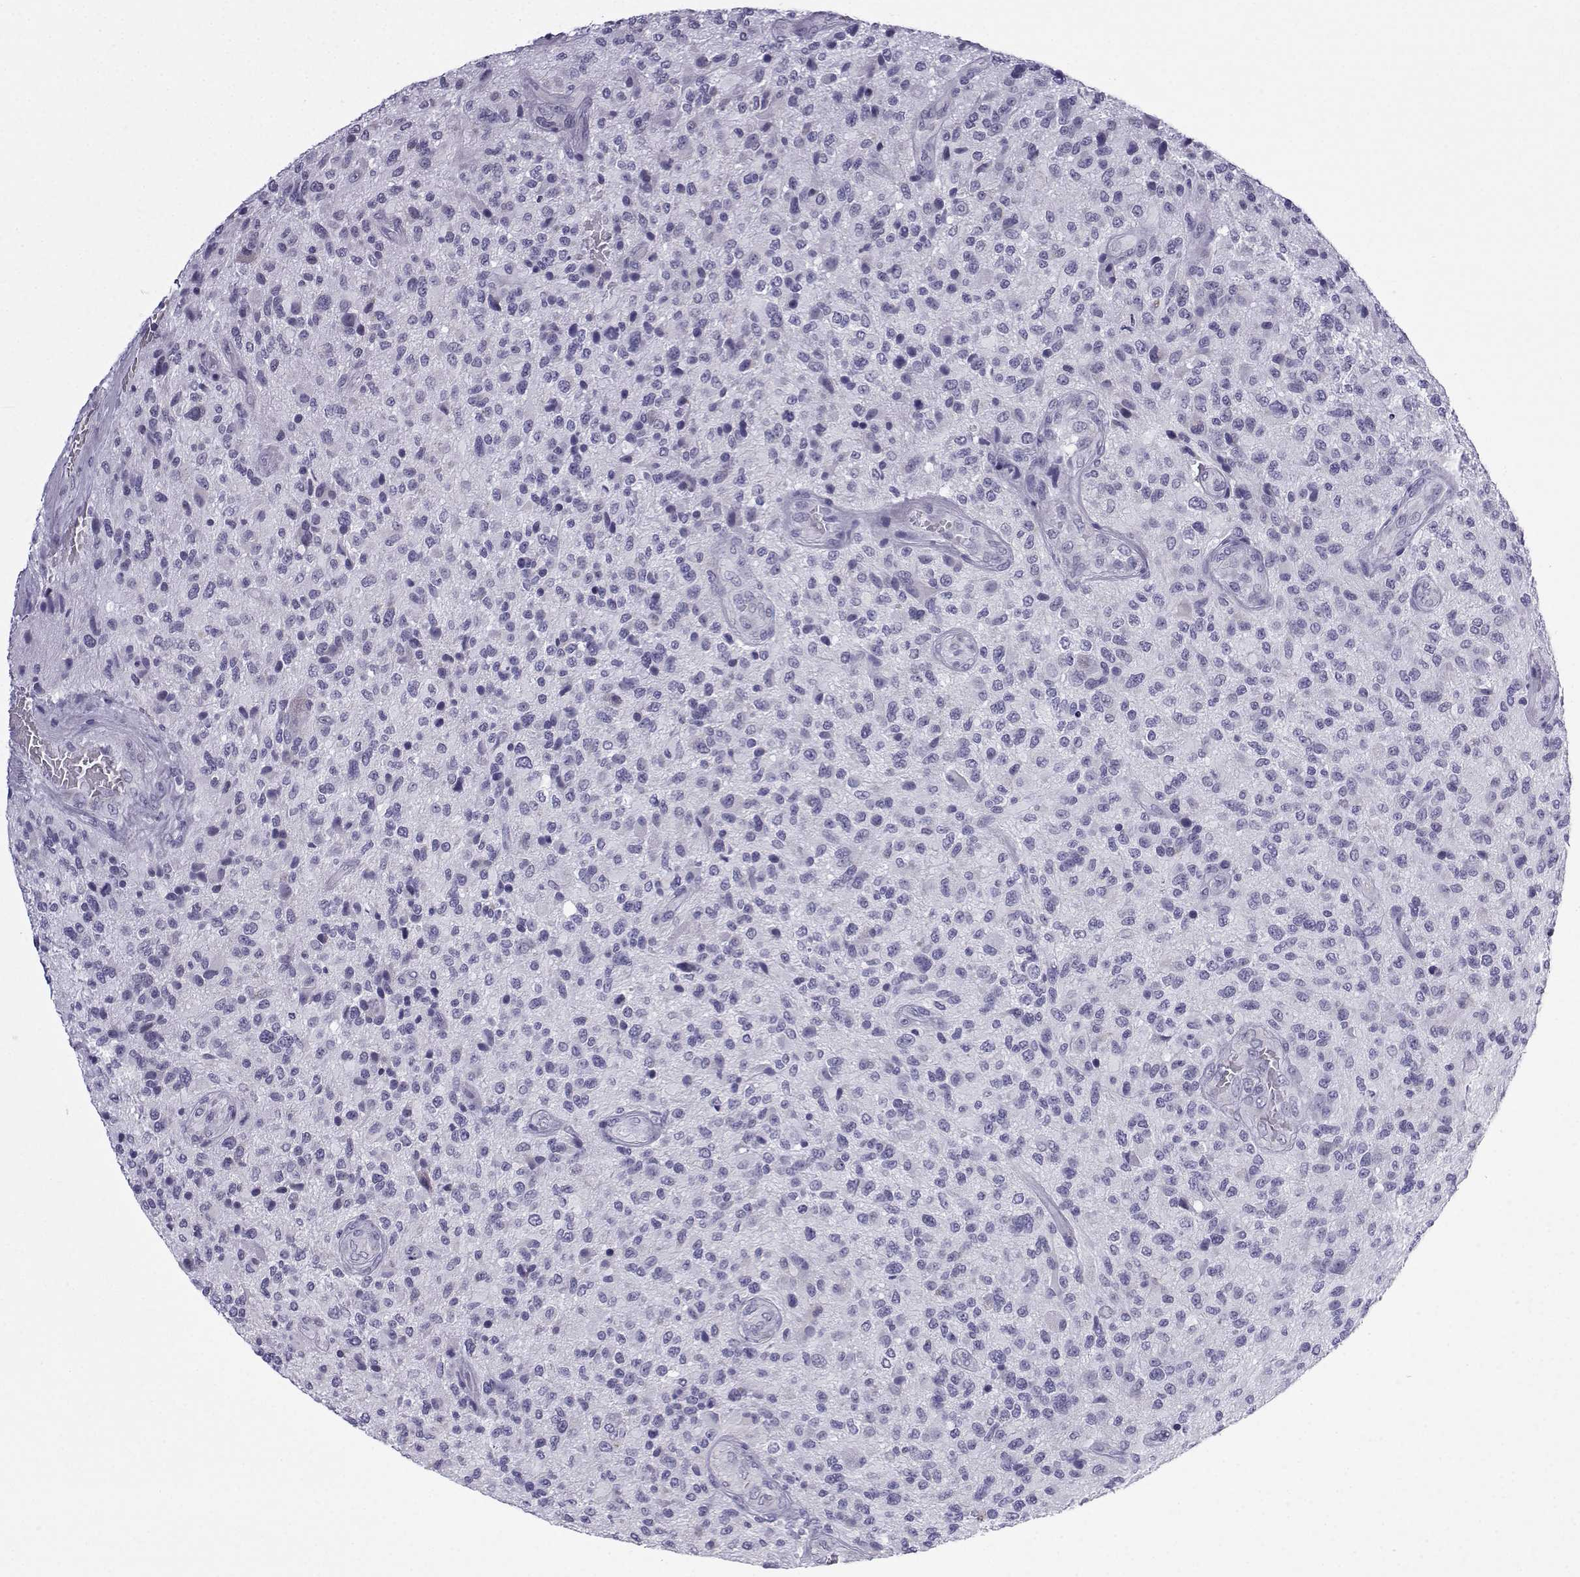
{"staining": {"intensity": "negative", "quantity": "none", "location": "none"}, "tissue": "glioma", "cell_type": "Tumor cells", "image_type": "cancer", "snomed": [{"axis": "morphology", "description": "Glioma, malignant, High grade"}, {"axis": "topography", "description": "Brain"}], "caption": "High power microscopy micrograph of an IHC image of malignant high-grade glioma, revealing no significant positivity in tumor cells.", "gene": "ACRBP", "patient": {"sex": "male", "age": 47}}